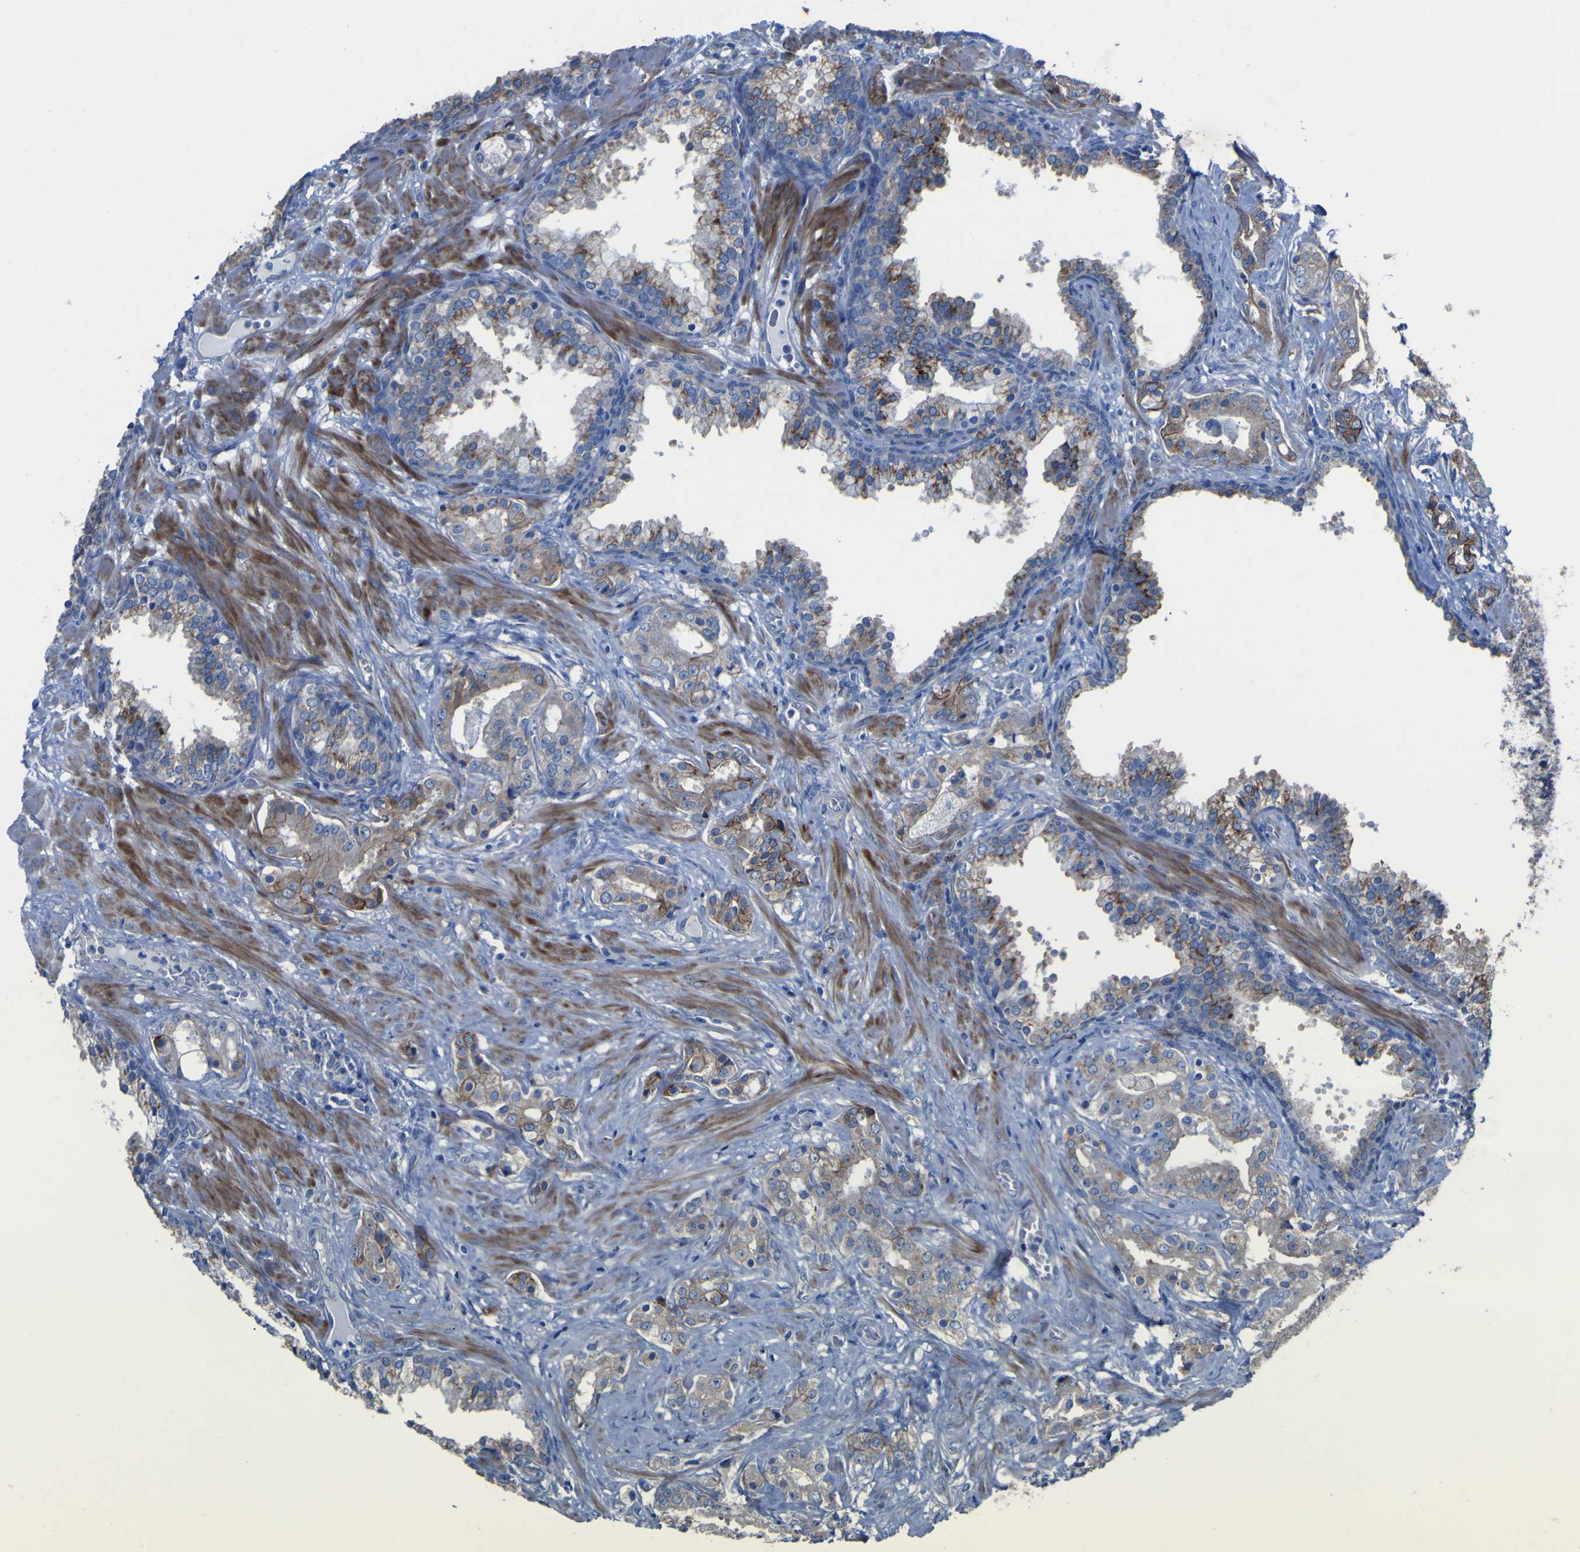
{"staining": {"intensity": "moderate", "quantity": ">75%", "location": "cytoplasmic/membranous"}, "tissue": "prostate cancer", "cell_type": "Tumor cells", "image_type": "cancer", "snomed": [{"axis": "morphology", "description": "Adenocarcinoma, Low grade"}, {"axis": "topography", "description": "Prostate"}], "caption": "Prostate cancer (low-grade adenocarcinoma) tissue demonstrates moderate cytoplasmic/membranous expression in about >75% of tumor cells, visualized by immunohistochemistry. The protein of interest is shown in brown color, while the nuclei are stained blue.", "gene": "AGO4", "patient": {"sex": "male", "age": 59}}